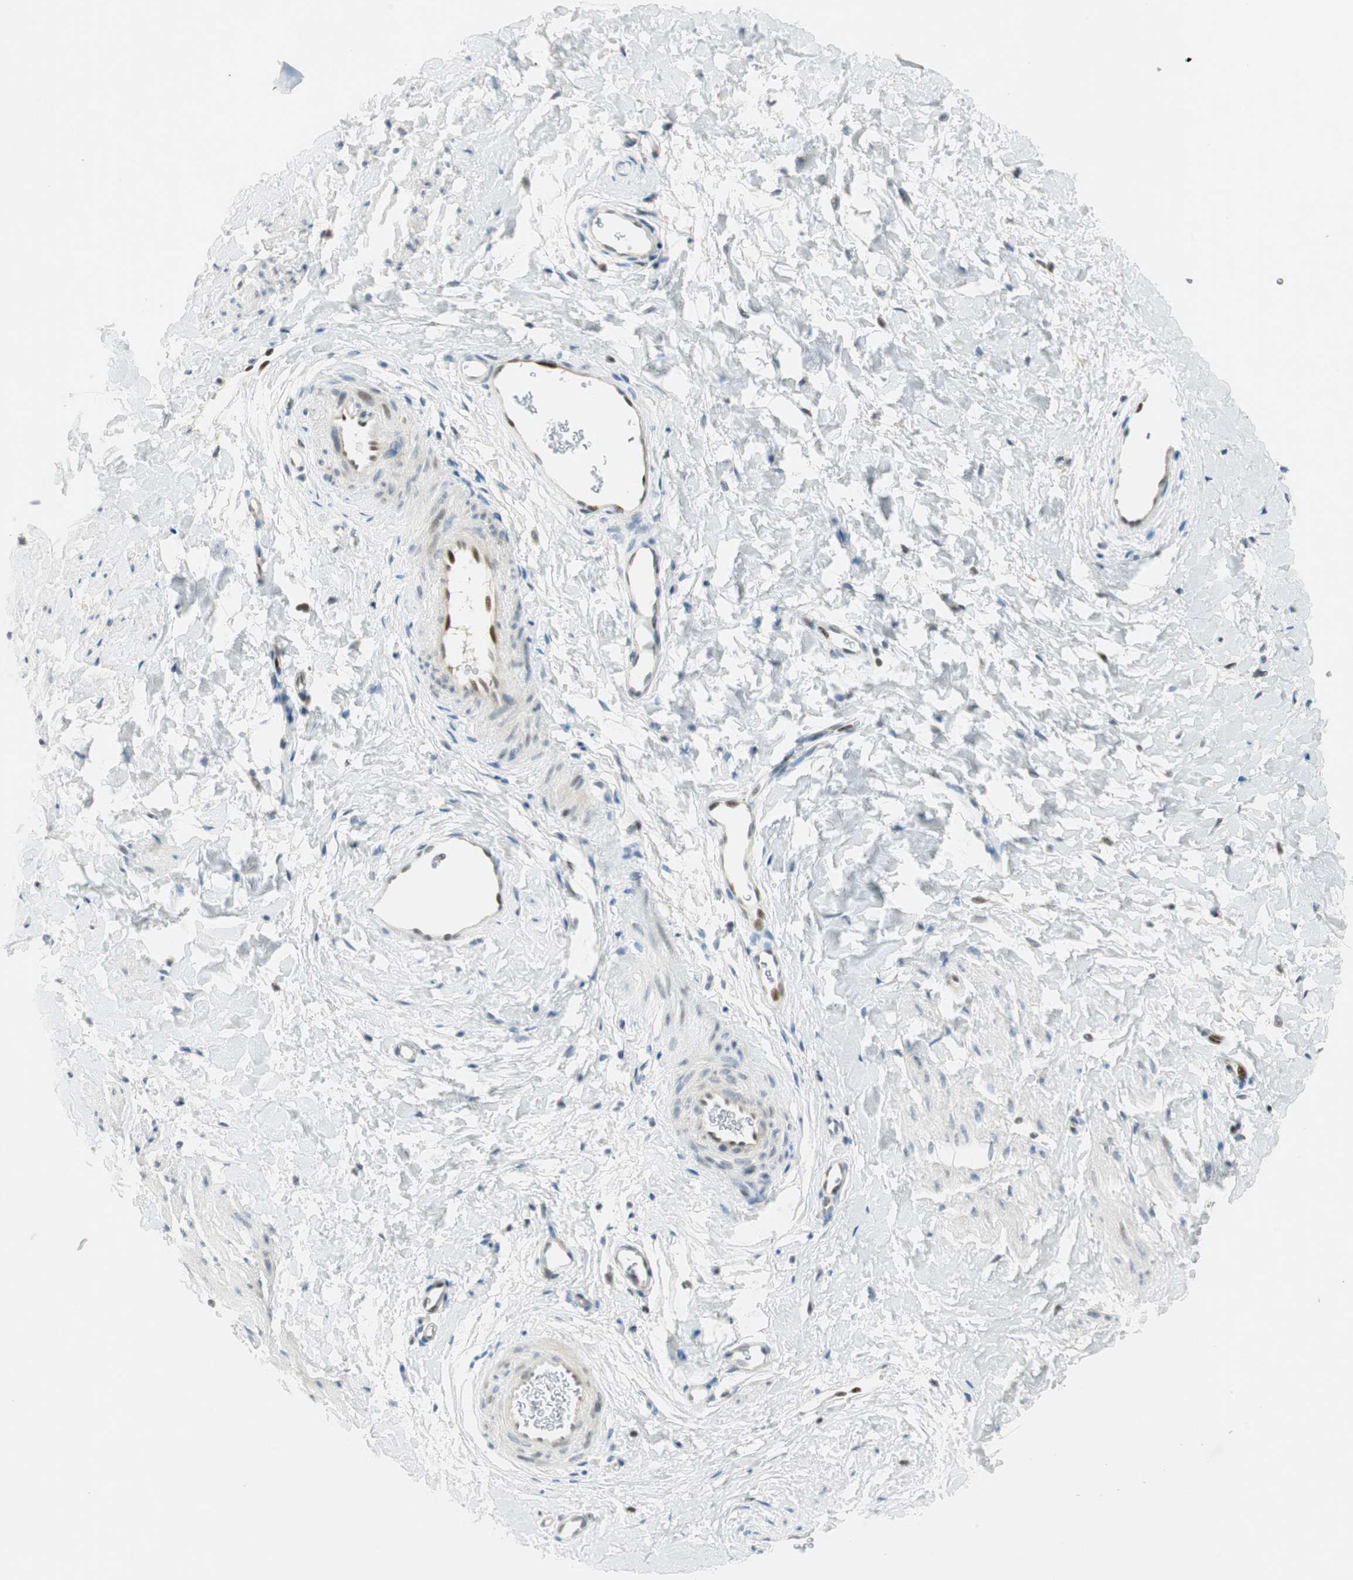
{"staining": {"intensity": "weak", "quantity": "<25%", "location": "nuclear"}, "tissue": "vagina", "cell_type": "Squamous epithelial cells", "image_type": "normal", "snomed": [{"axis": "morphology", "description": "Normal tissue, NOS"}, {"axis": "topography", "description": "Vagina"}], "caption": "Vagina stained for a protein using immunohistochemistry shows no expression squamous epithelial cells.", "gene": "MSX2", "patient": {"sex": "female", "age": 55}}